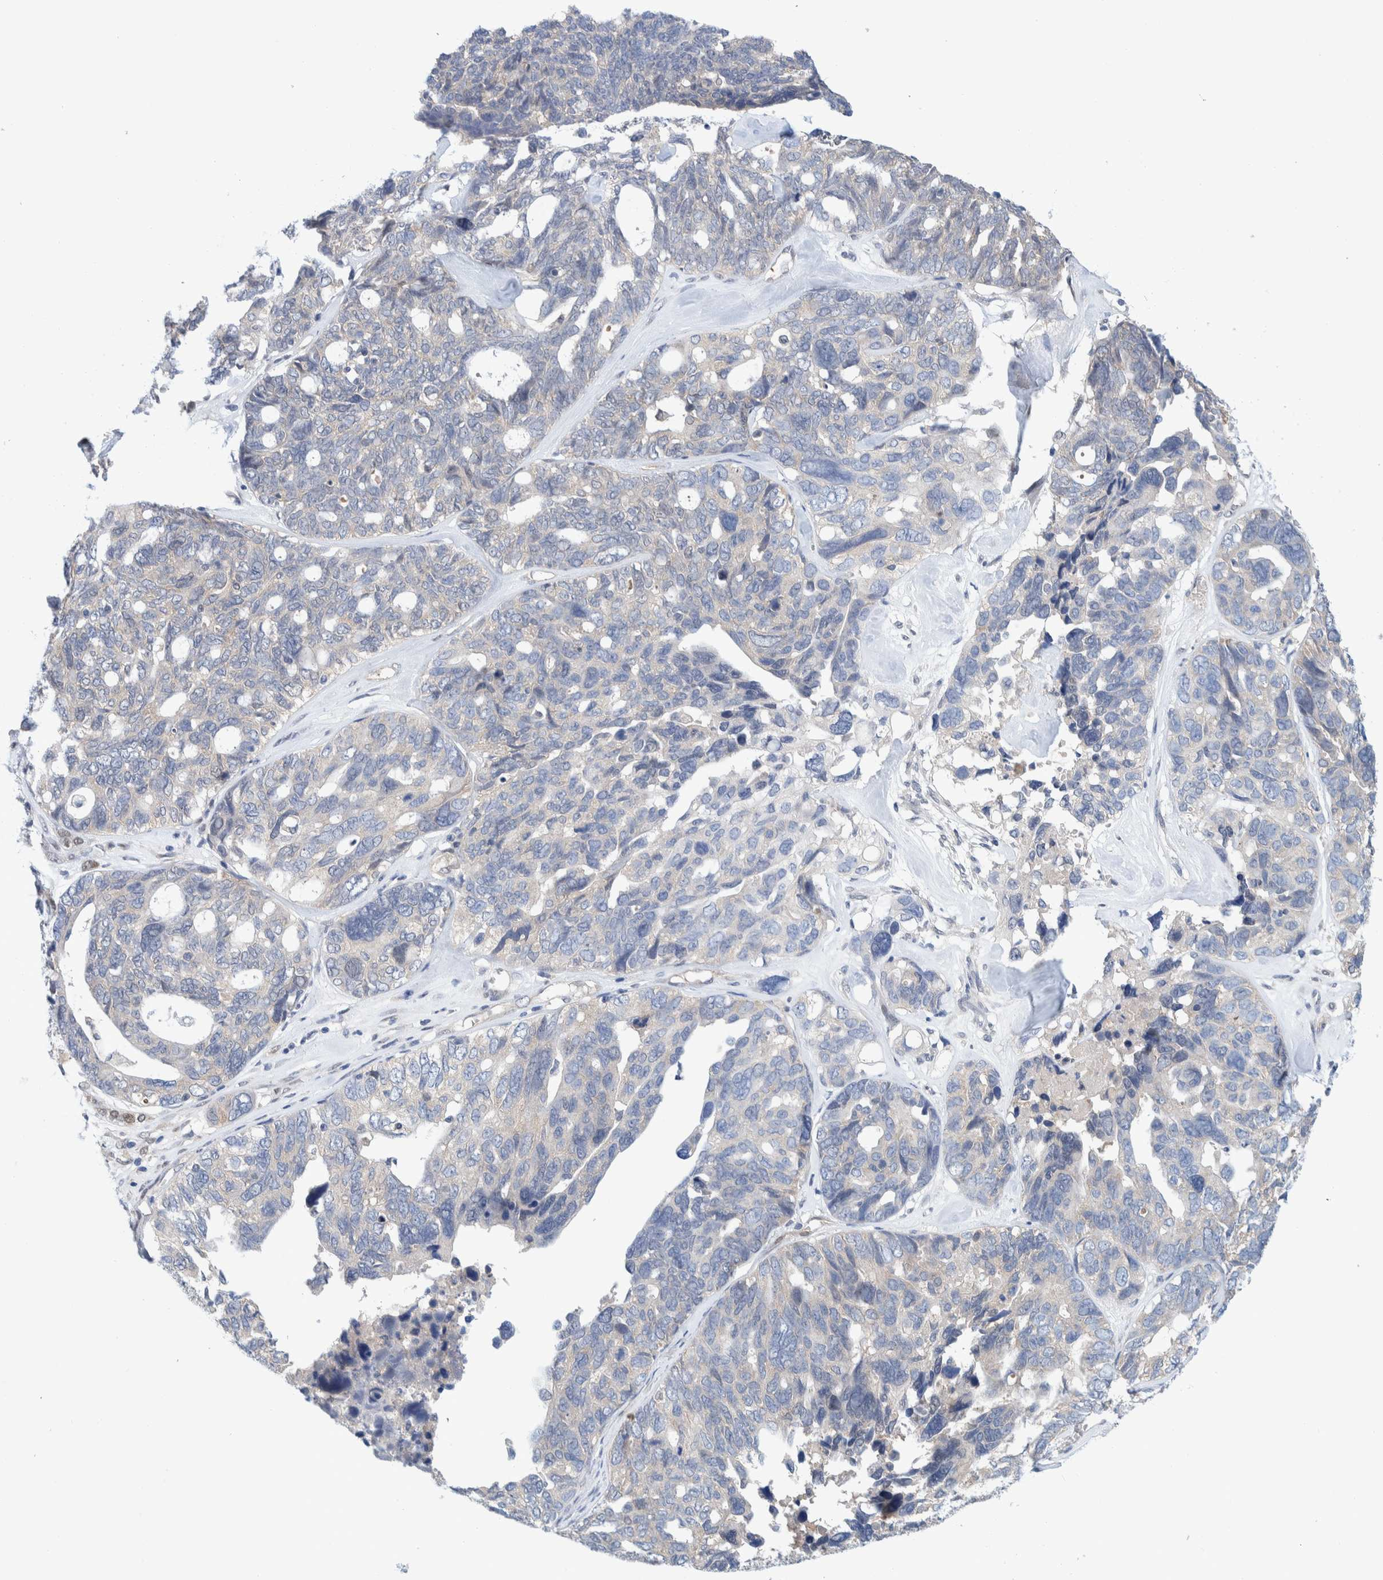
{"staining": {"intensity": "negative", "quantity": "none", "location": "none"}, "tissue": "ovarian cancer", "cell_type": "Tumor cells", "image_type": "cancer", "snomed": [{"axis": "morphology", "description": "Cystadenocarcinoma, serous, NOS"}, {"axis": "topography", "description": "Ovary"}], "caption": "Tumor cells are negative for brown protein staining in serous cystadenocarcinoma (ovarian).", "gene": "PFAS", "patient": {"sex": "female", "age": 79}}